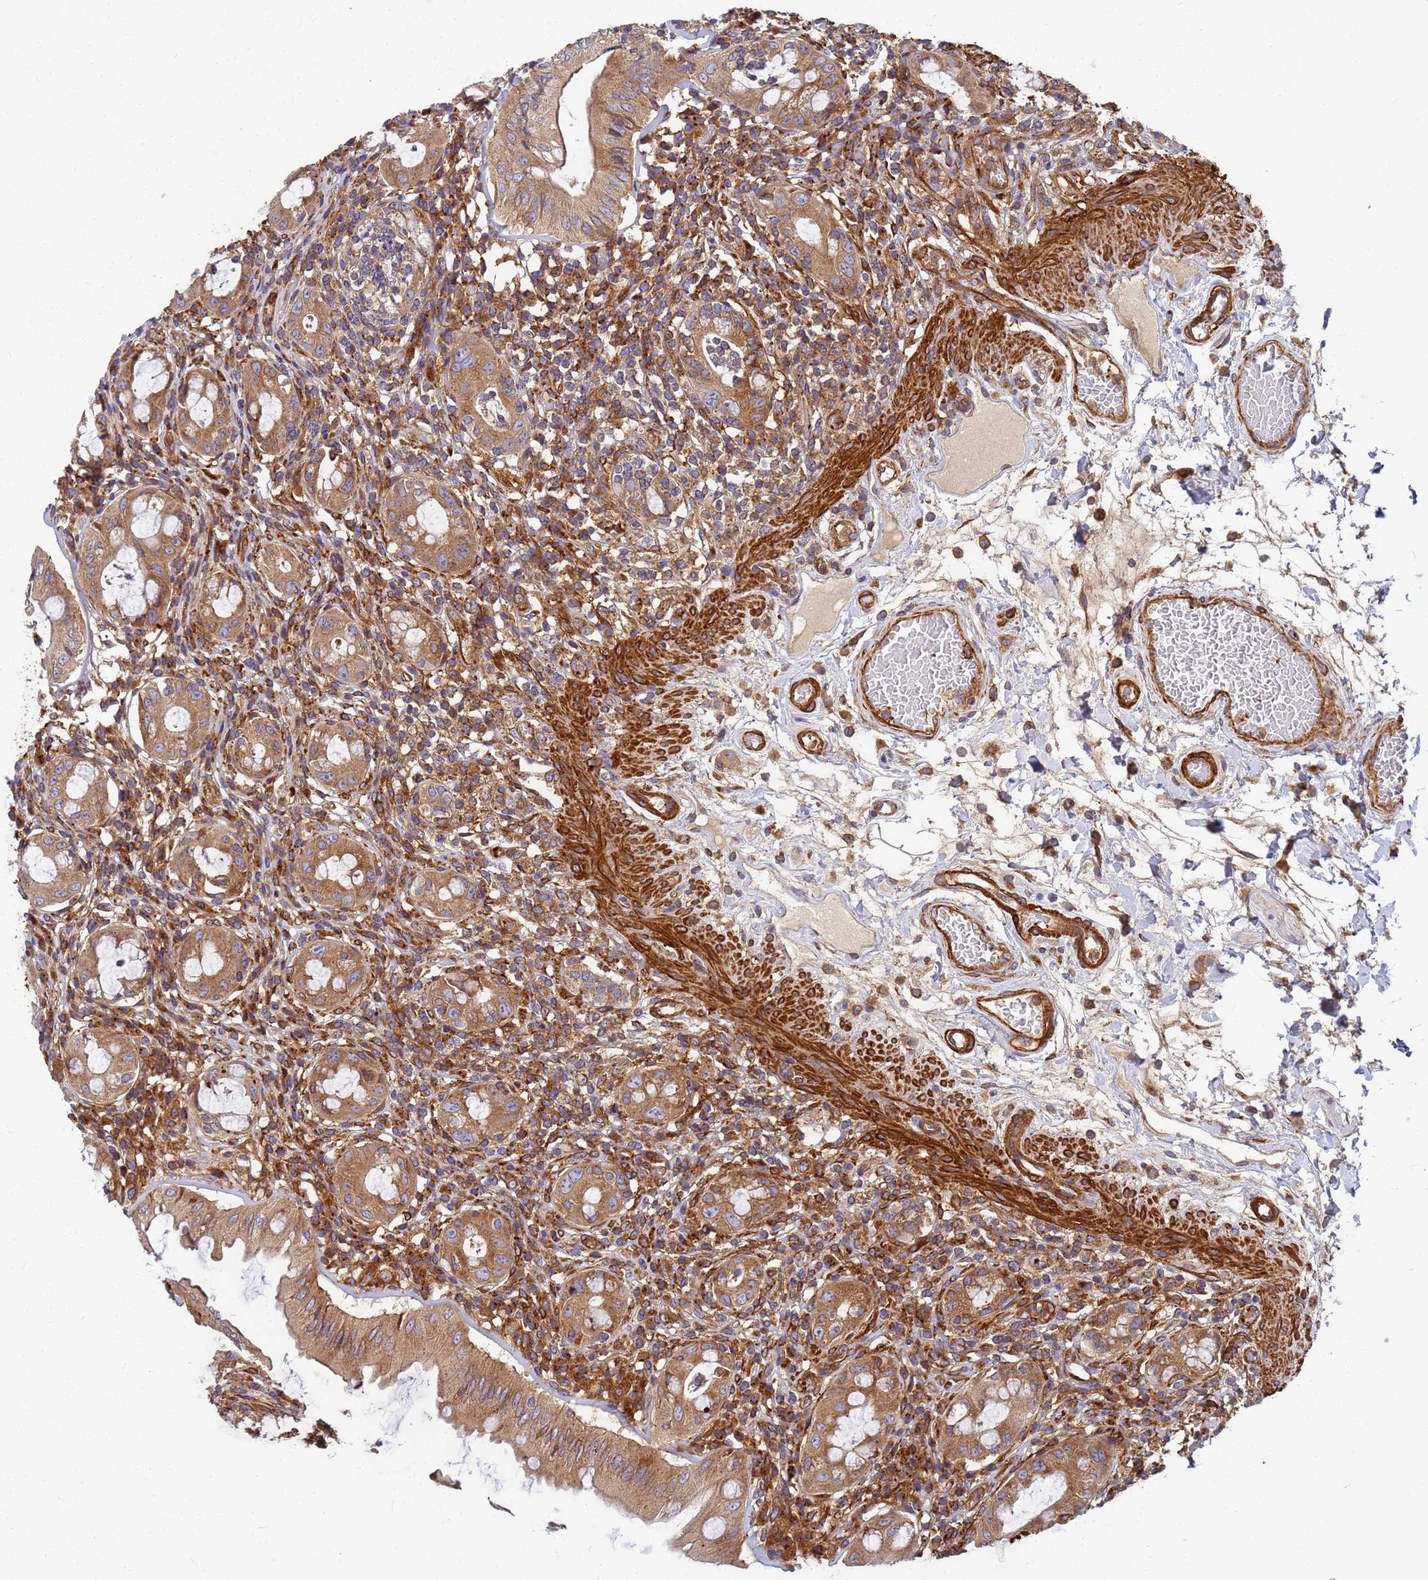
{"staining": {"intensity": "strong", "quantity": ">75%", "location": "cytoplasmic/membranous"}, "tissue": "rectum", "cell_type": "Glandular cells", "image_type": "normal", "snomed": [{"axis": "morphology", "description": "Normal tissue, NOS"}, {"axis": "topography", "description": "Rectum"}], "caption": "DAB immunohistochemical staining of unremarkable human rectum shows strong cytoplasmic/membranous protein staining in about >75% of glandular cells.", "gene": "C2CD5", "patient": {"sex": "female", "age": 57}}